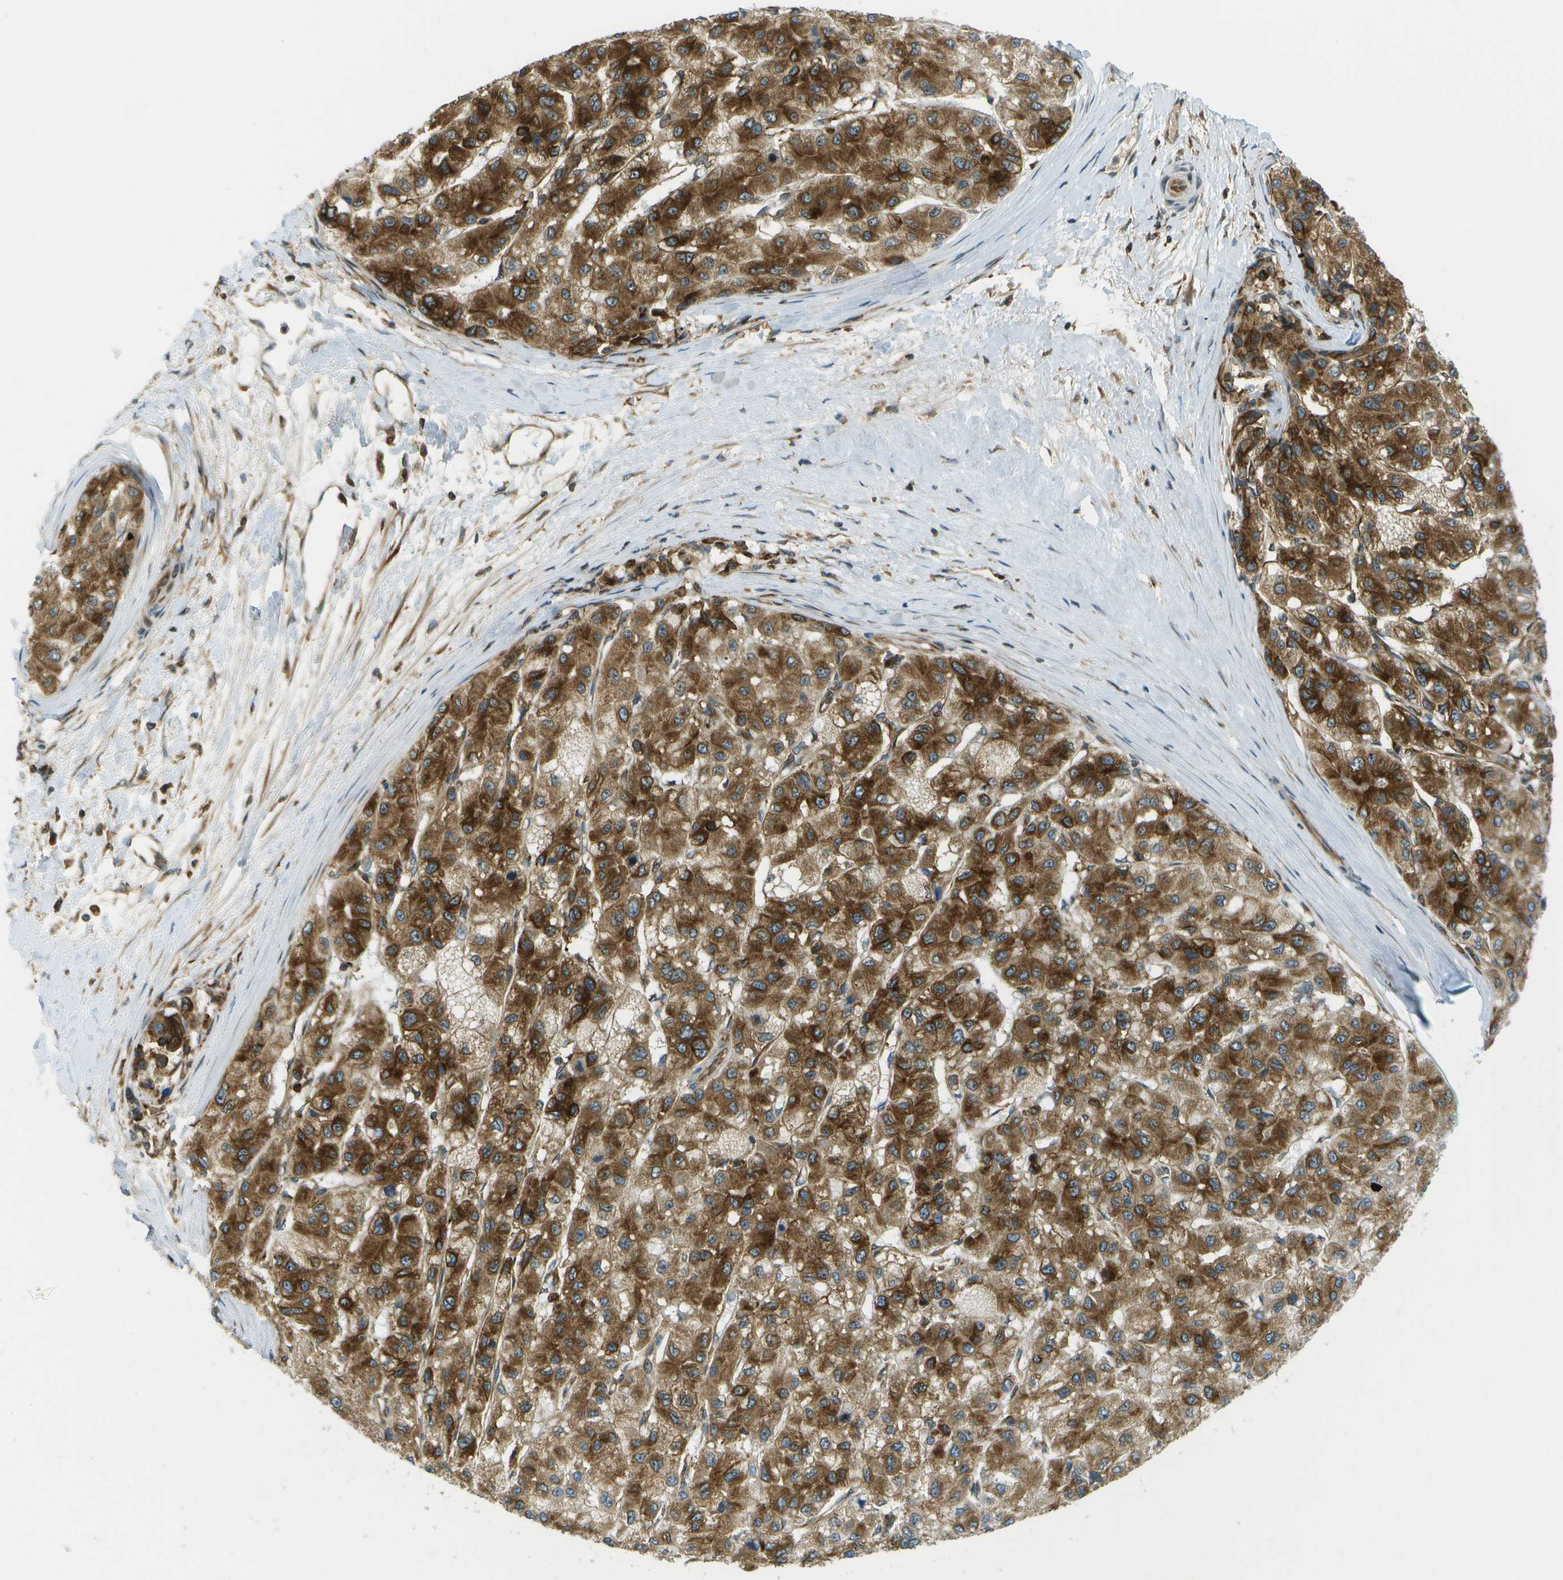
{"staining": {"intensity": "strong", "quantity": ">75%", "location": "cytoplasmic/membranous"}, "tissue": "liver cancer", "cell_type": "Tumor cells", "image_type": "cancer", "snomed": [{"axis": "morphology", "description": "Carcinoma, Hepatocellular, NOS"}, {"axis": "topography", "description": "Liver"}], "caption": "The photomicrograph shows staining of liver cancer, revealing strong cytoplasmic/membranous protein positivity (brown color) within tumor cells.", "gene": "TMTC1", "patient": {"sex": "male", "age": 80}}